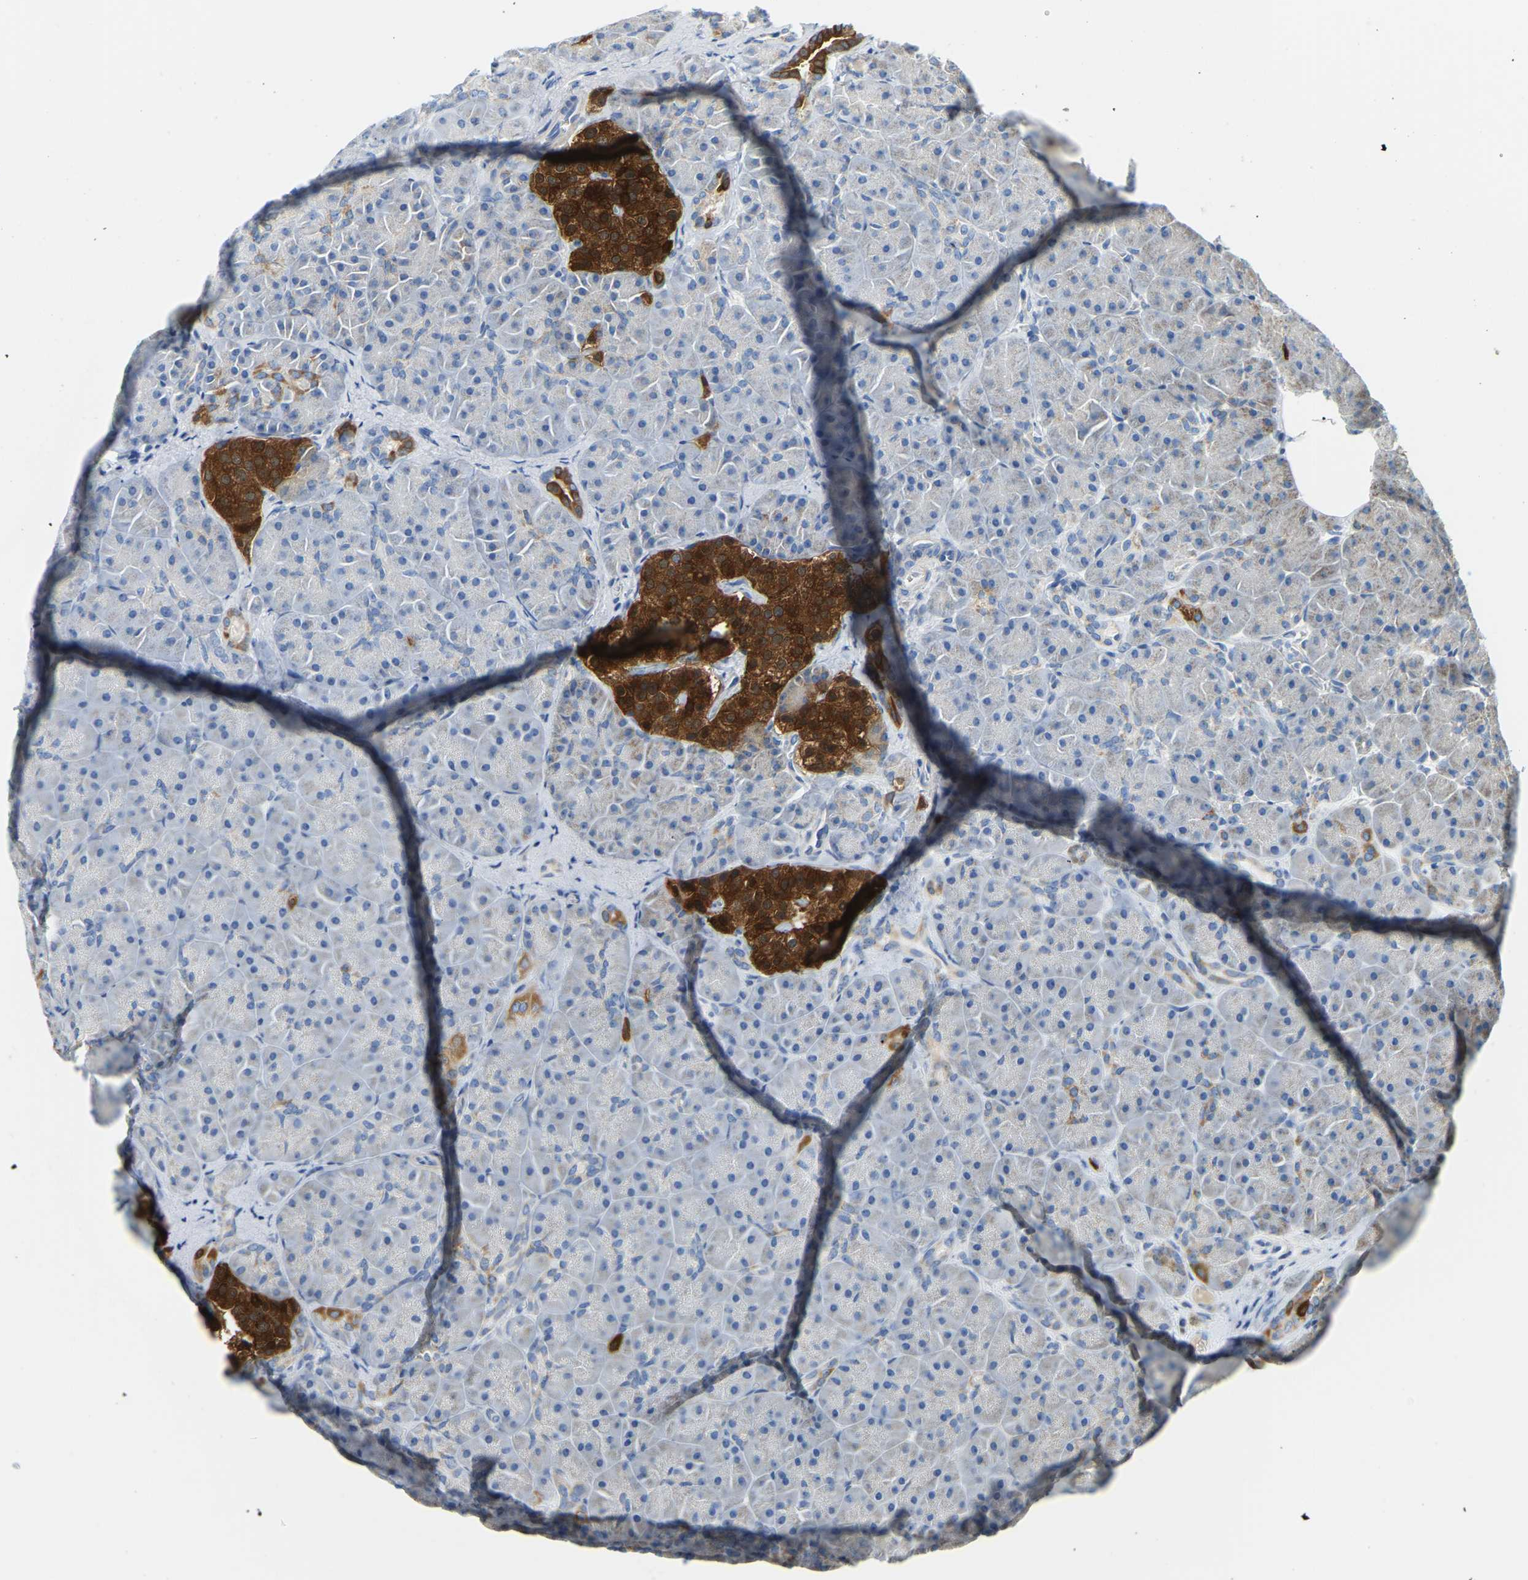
{"staining": {"intensity": "negative", "quantity": "none", "location": "none"}, "tissue": "pancreas", "cell_type": "Exocrine glandular cells", "image_type": "normal", "snomed": [{"axis": "morphology", "description": "Normal tissue, NOS"}, {"axis": "topography", "description": "Pancreas"}], "caption": "IHC micrograph of unremarkable human pancreas stained for a protein (brown), which exhibits no positivity in exocrine glandular cells. The staining was performed using DAB (3,3'-diaminobenzidine) to visualize the protein expression in brown, while the nuclei were stained in blue with hematoxylin (Magnification: 20x).", "gene": "GDA", "patient": {"sex": "male", "age": 66}}